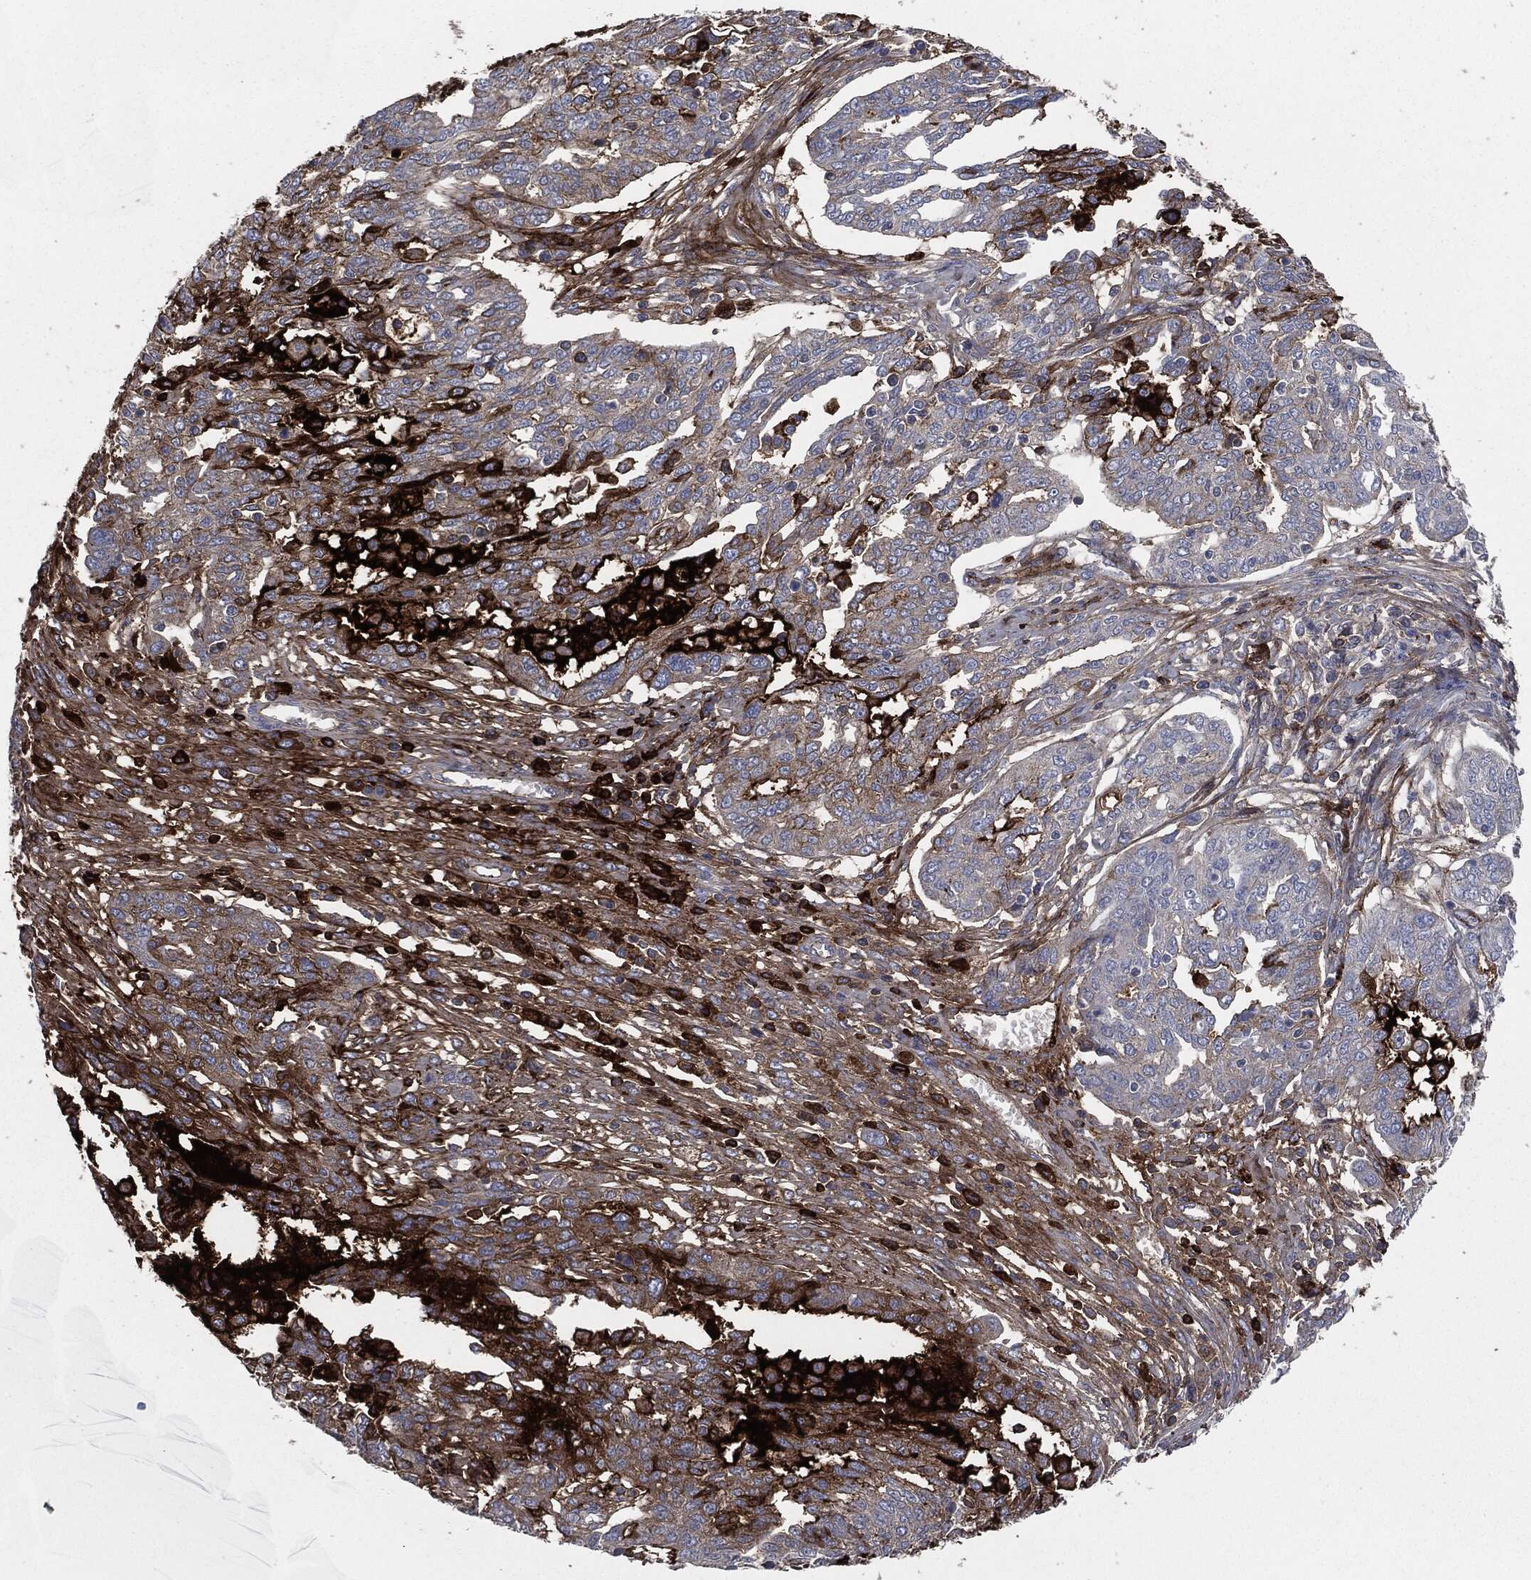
{"staining": {"intensity": "strong", "quantity": "<25%", "location": "cytoplasmic/membranous"}, "tissue": "ovarian cancer", "cell_type": "Tumor cells", "image_type": "cancer", "snomed": [{"axis": "morphology", "description": "Cystadenocarcinoma, serous, NOS"}, {"axis": "topography", "description": "Ovary"}], "caption": "Serous cystadenocarcinoma (ovarian) stained with DAB immunohistochemistry (IHC) exhibits medium levels of strong cytoplasmic/membranous positivity in approximately <25% of tumor cells.", "gene": "APOB", "patient": {"sex": "female", "age": 67}}